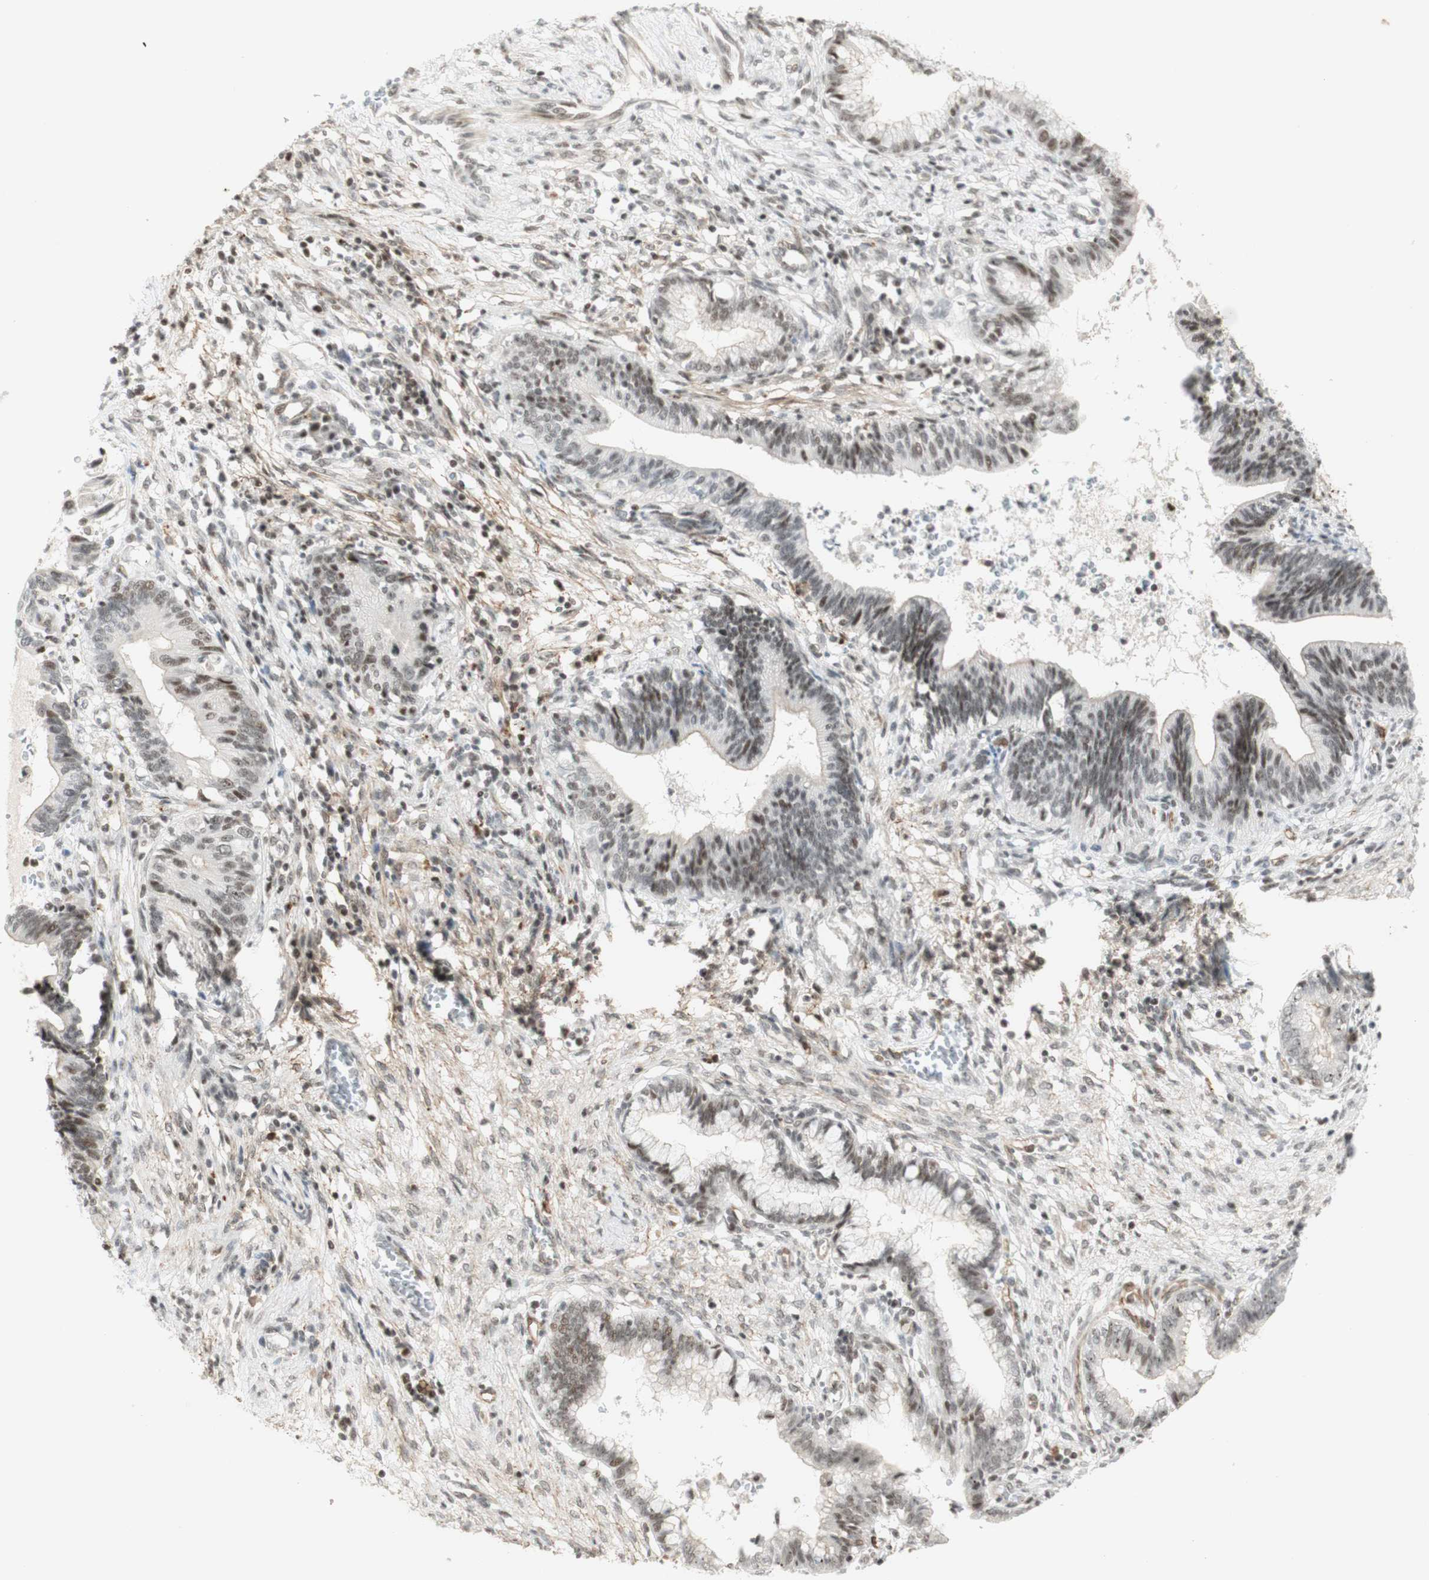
{"staining": {"intensity": "moderate", "quantity": ">75%", "location": "nuclear"}, "tissue": "cervical cancer", "cell_type": "Tumor cells", "image_type": "cancer", "snomed": [{"axis": "morphology", "description": "Adenocarcinoma, NOS"}, {"axis": "topography", "description": "Cervix"}], "caption": "Immunohistochemistry (IHC) of adenocarcinoma (cervical) shows medium levels of moderate nuclear positivity in approximately >75% of tumor cells. (Stains: DAB (3,3'-diaminobenzidine) in brown, nuclei in blue, Microscopy: brightfield microscopy at high magnification).", "gene": "IRF1", "patient": {"sex": "female", "age": 44}}